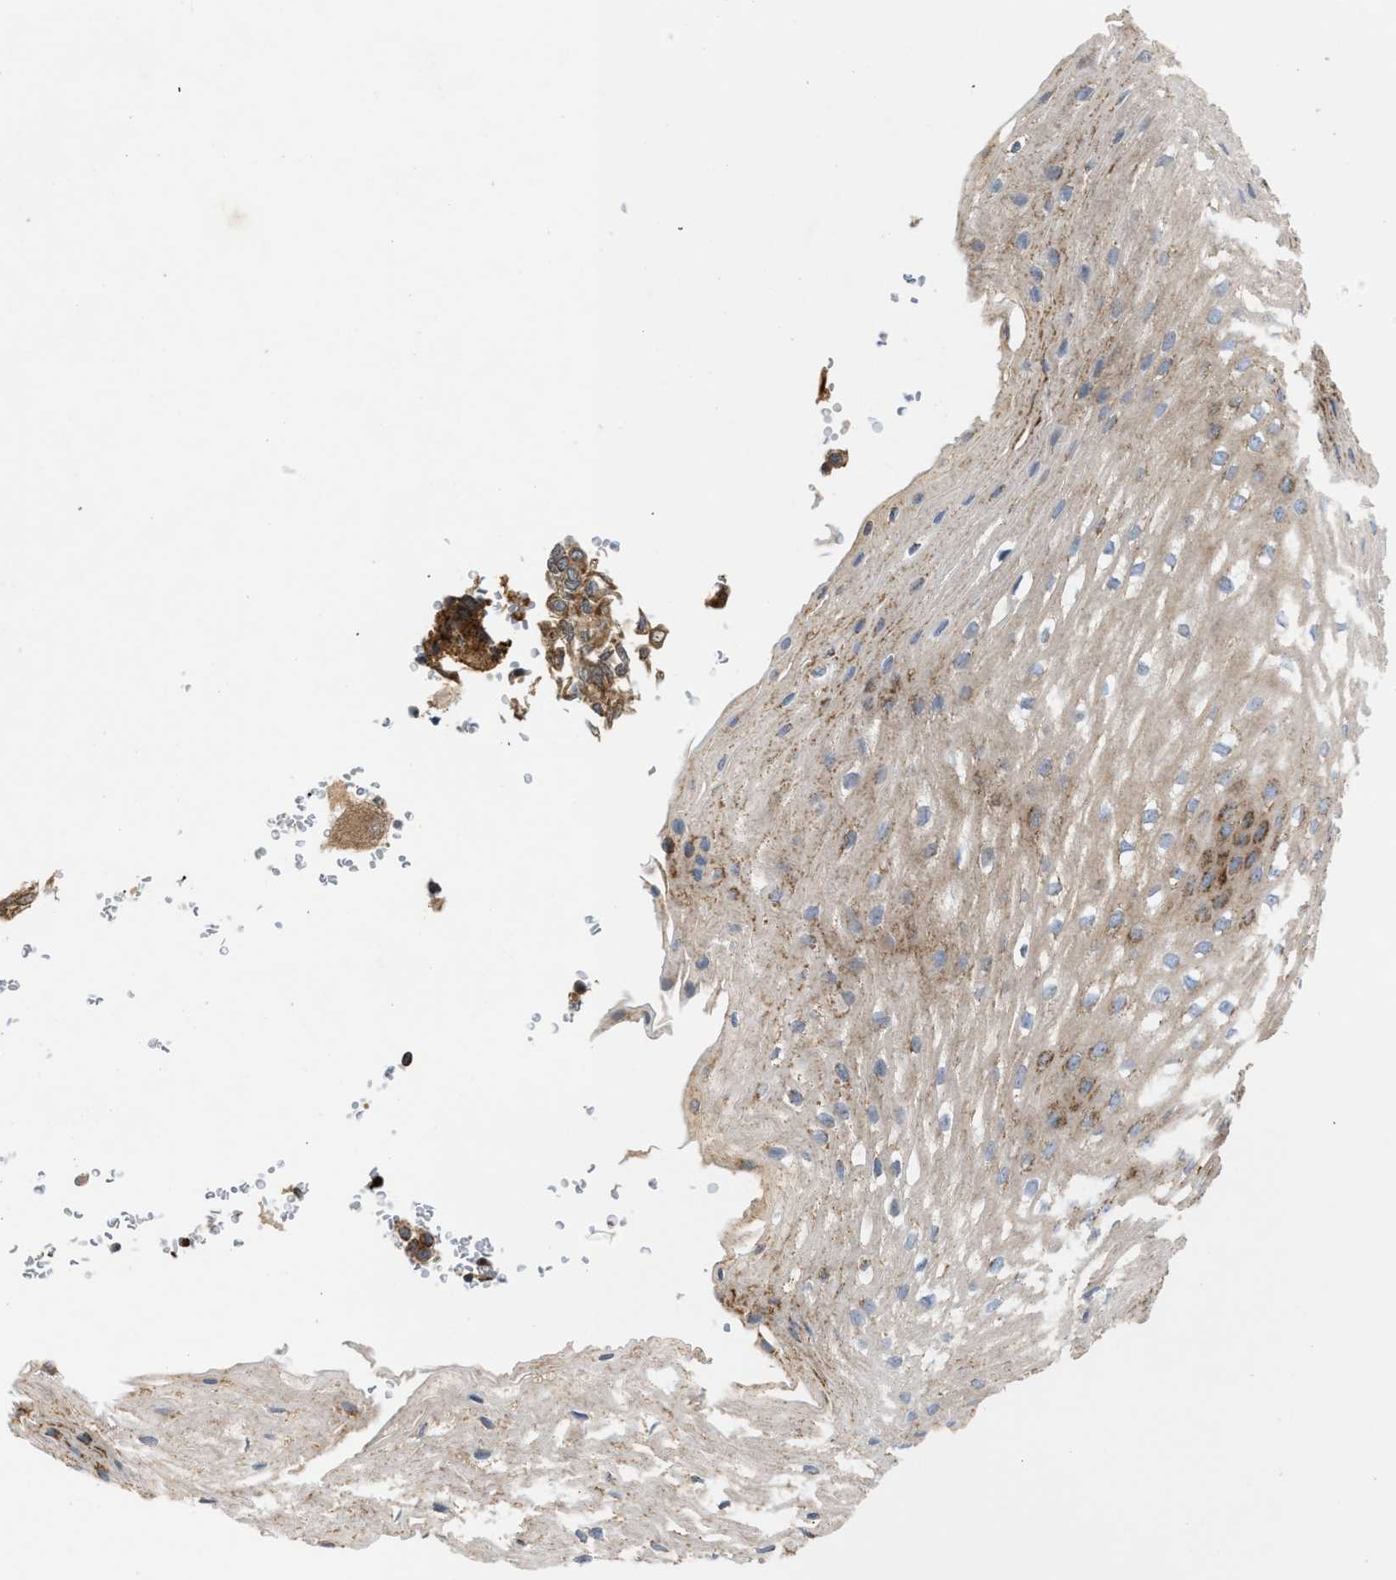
{"staining": {"intensity": "moderate", "quantity": ">75%", "location": "cytoplasmic/membranous"}, "tissue": "esophagus", "cell_type": "Squamous epithelial cells", "image_type": "normal", "snomed": [{"axis": "morphology", "description": "Normal tissue, NOS"}, {"axis": "topography", "description": "Esophagus"}], "caption": "Immunohistochemical staining of benign esophagus reveals moderate cytoplasmic/membranous protein expression in approximately >75% of squamous epithelial cells. (DAB IHC with brightfield microscopy, high magnification).", "gene": "TACO1", "patient": {"sex": "male", "age": 48}}